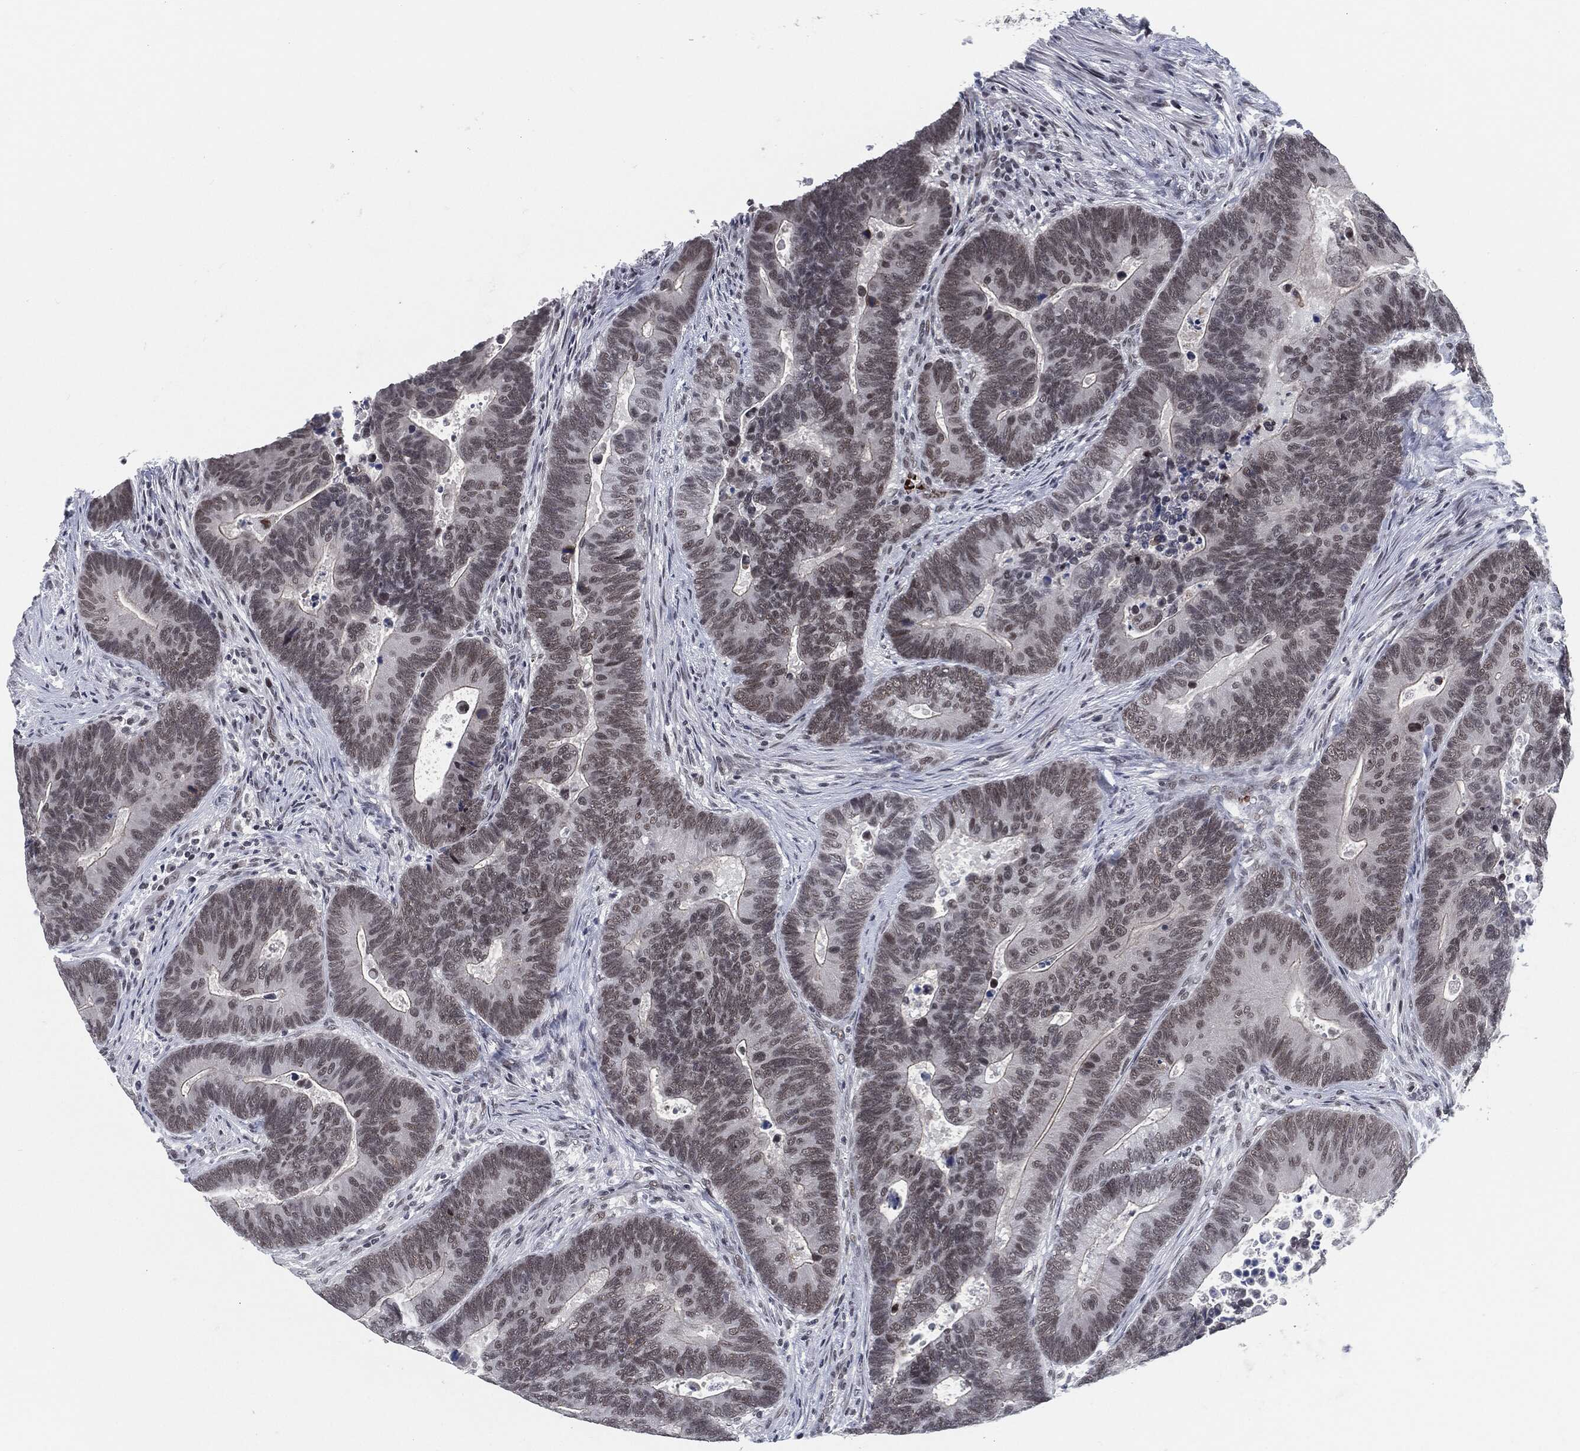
{"staining": {"intensity": "weak", "quantity": "25%-75%", "location": "nuclear"}, "tissue": "colorectal cancer", "cell_type": "Tumor cells", "image_type": "cancer", "snomed": [{"axis": "morphology", "description": "Adenocarcinoma, NOS"}, {"axis": "topography", "description": "Colon"}], "caption": "This micrograph demonstrates IHC staining of human colorectal cancer (adenocarcinoma), with low weak nuclear positivity in about 25%-75% of tumor cells.", "gene": "ANXA1", "patient": {"sex": "male", "age": 75}}